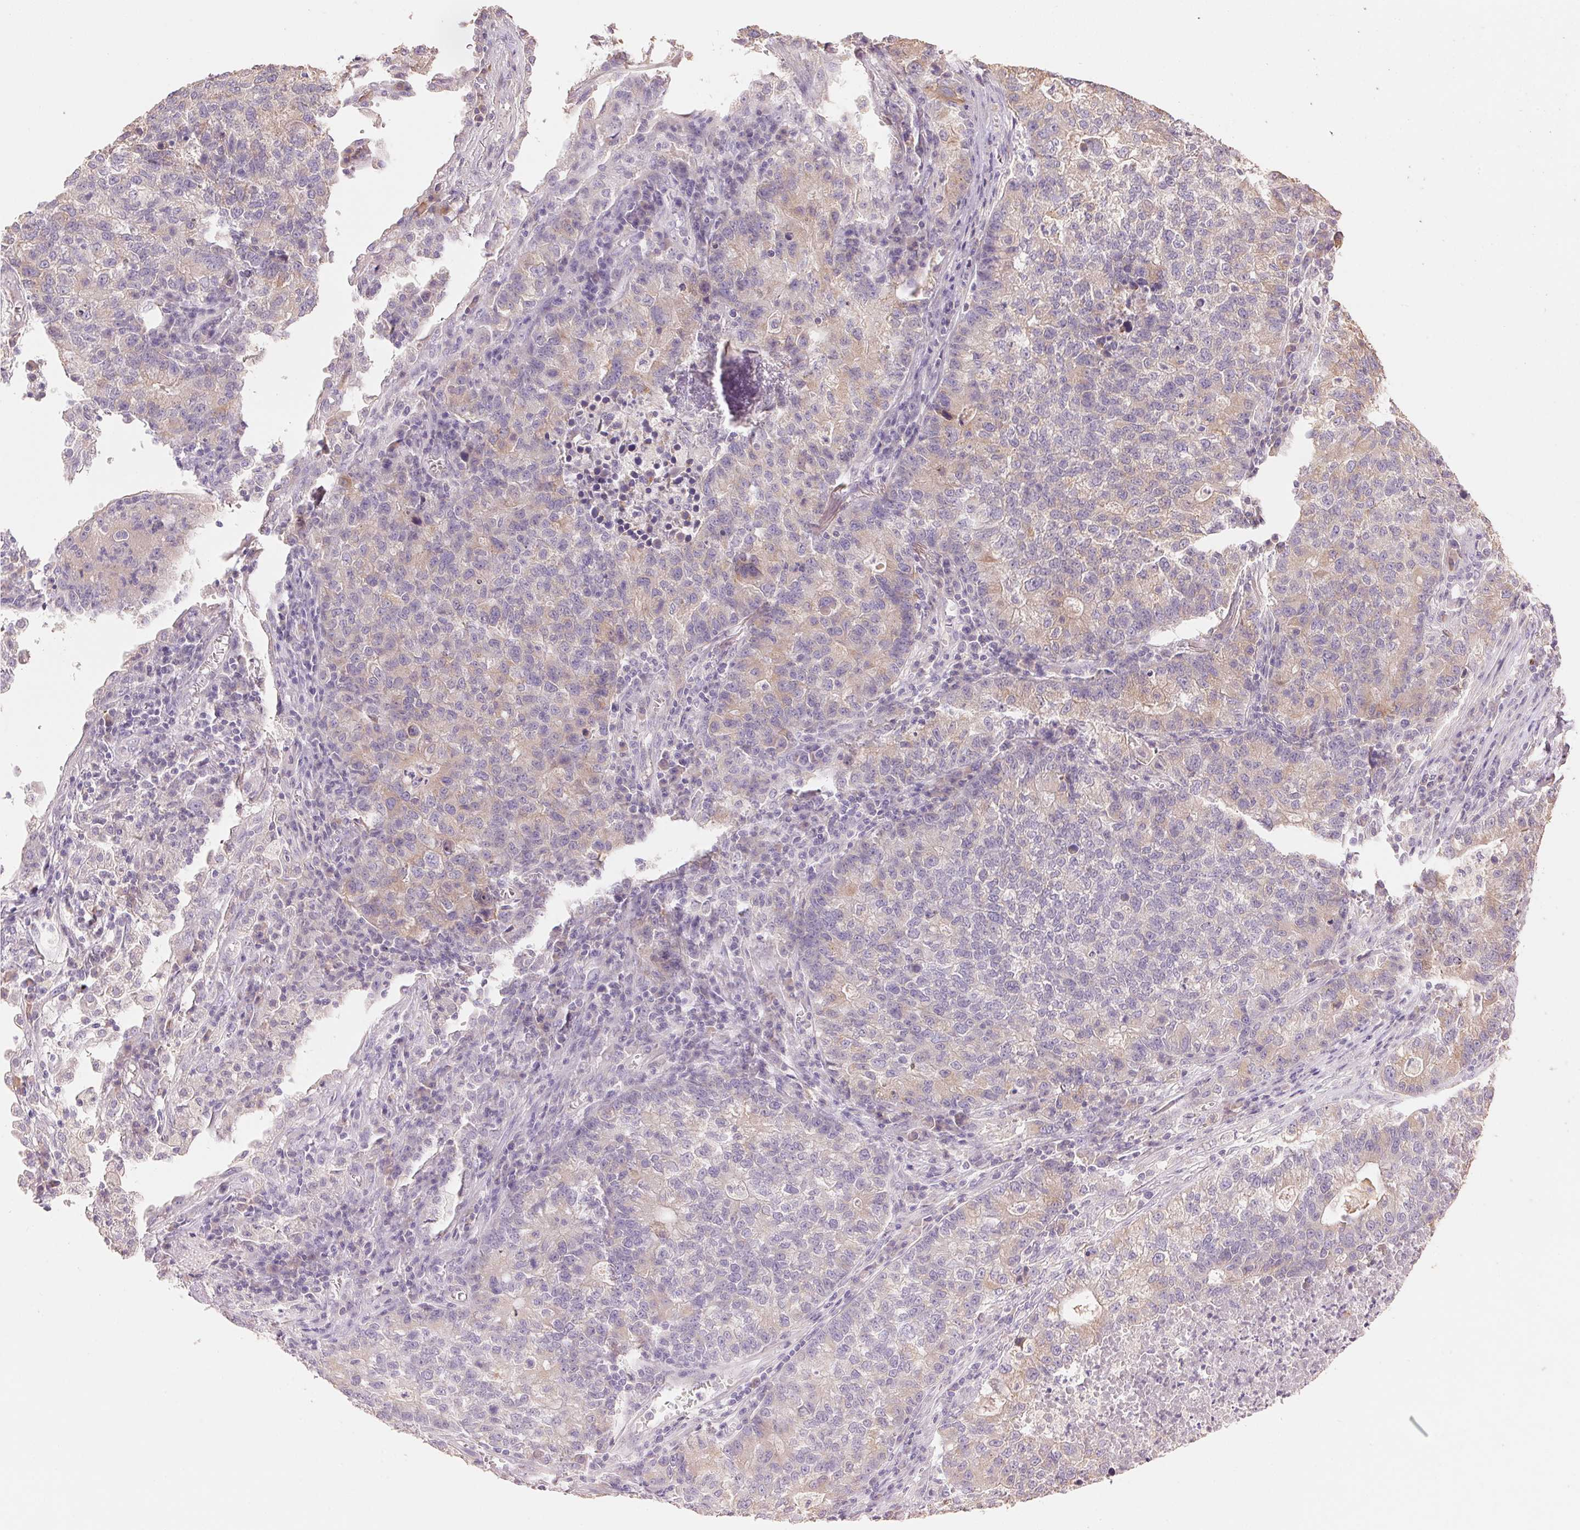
{"staining": {"intensity": "weak", "quantity": "25%-75%", "location": "cytoplasmic/membranous"}, "tissue": "lung cancer", "cell_type": "Tumor cells", "image_type": "cancer", "snomed": [{"axis": "morphology", "description": "Adenocarcinoma, NOS"}, {"axis": "topography", "description": "Lung"}], "caption": "Protein staining shows weak cytoplasmic/membranous positivity in approximately 25%-75% of tumor cells in lung adenocarcinoma. (IHC, brightfield microscopy, high magnification).", "gene": "LYZL6", "patient": {"sex": "male", "age": 57}}